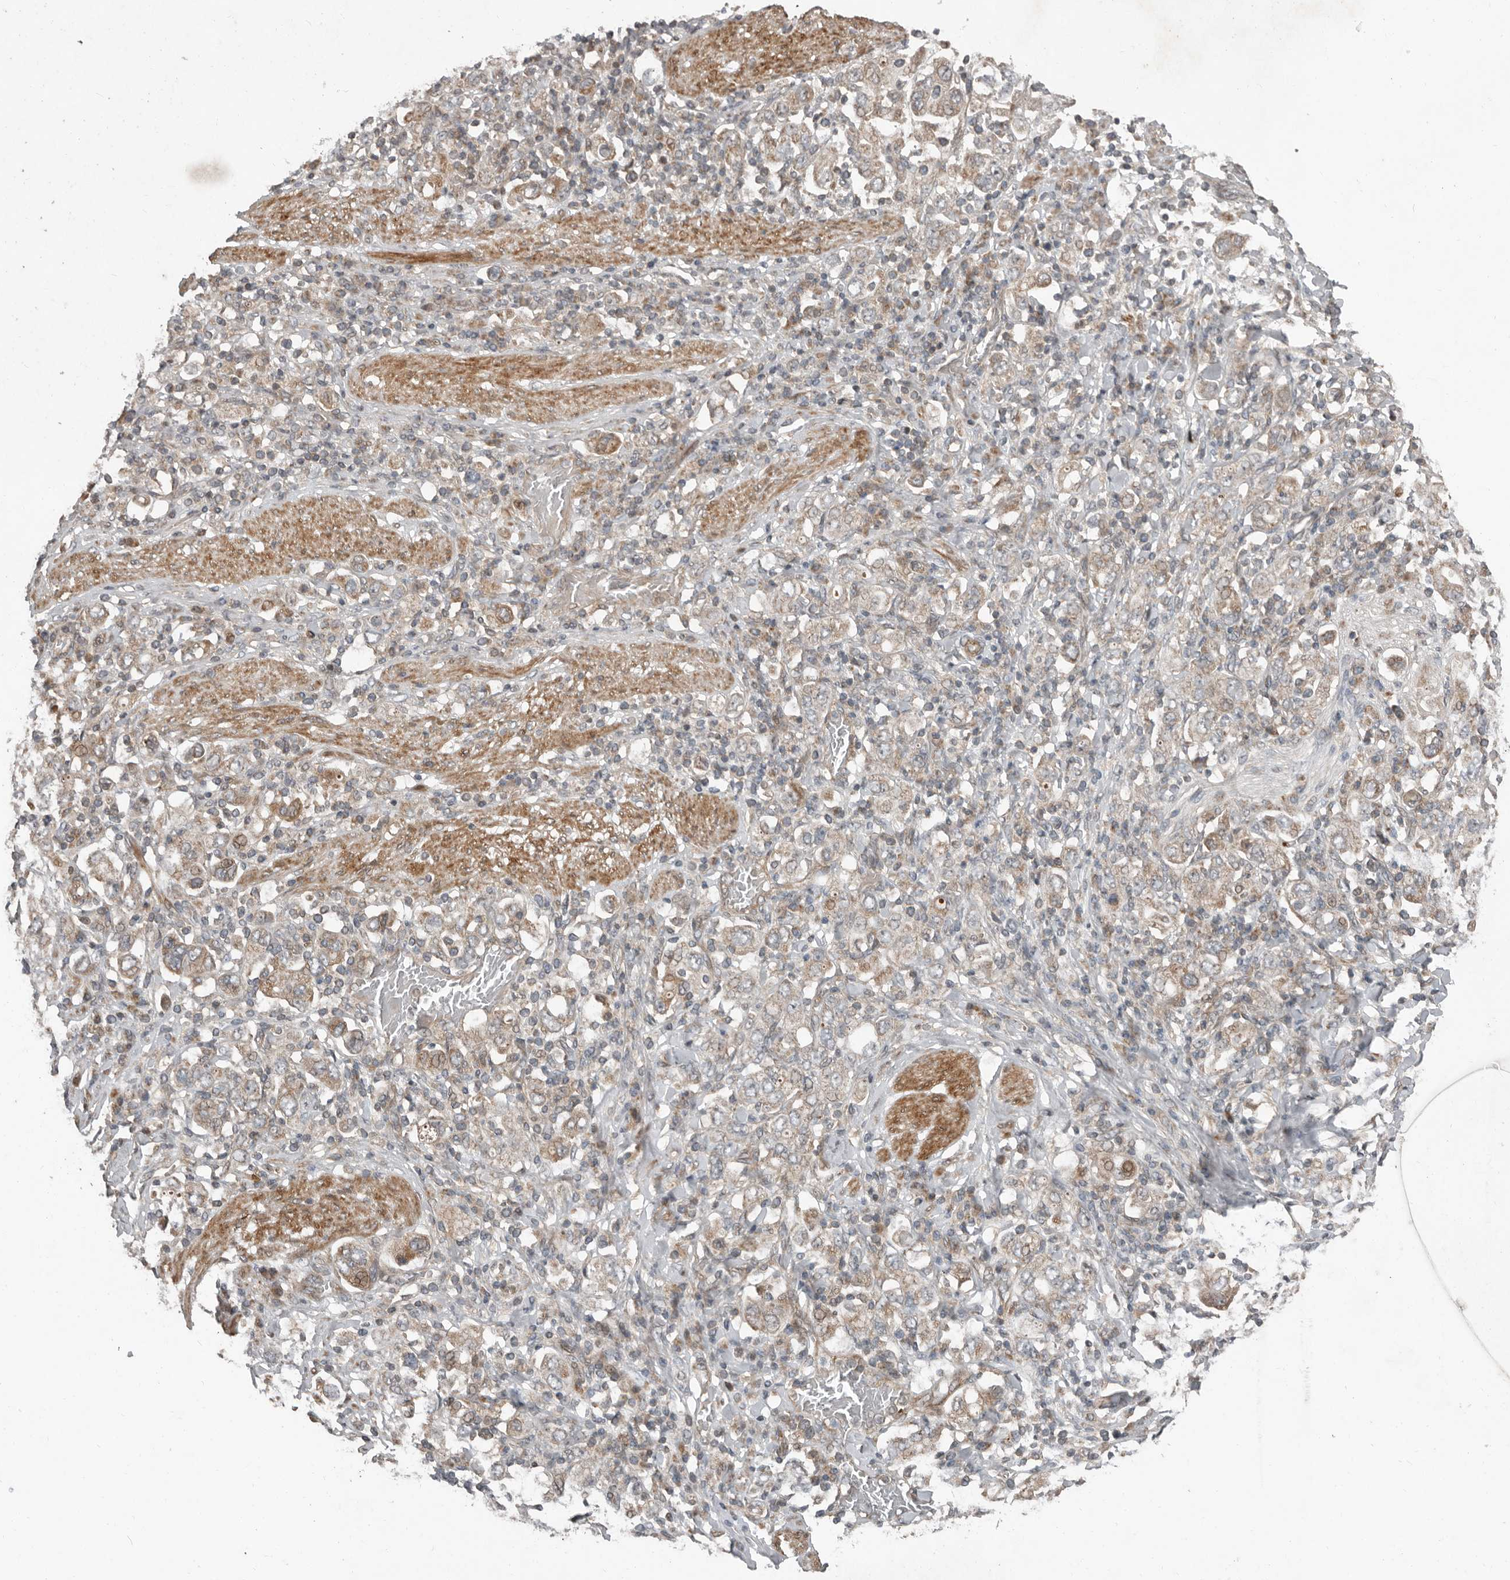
{"staining": {"intensity": "moderate", "quantity": "<25%", "location": "cytoplasmic/membranous"}, "tissue": "stomach cancer", "cell_type": "Tumor cells", "image_type": "cancer", "snomed": [{"axis": "morphology", "description": "Adenocarcinoma, NOS"}, {"axis": "topography", "description": "Stomach, upper"}], "caption": "Immunohistochemical staining of stomach cancer shows low levels of moderate cytoplasmic/membranous protein staining in approximately <25% of tumor cells. (DAB (3,3'-diaminobenzidine) IHC, brown staining for protein, blue staining for nuclei).", "gene": "SLC6A7", "patient": {"sex": "male", "age": 62}}